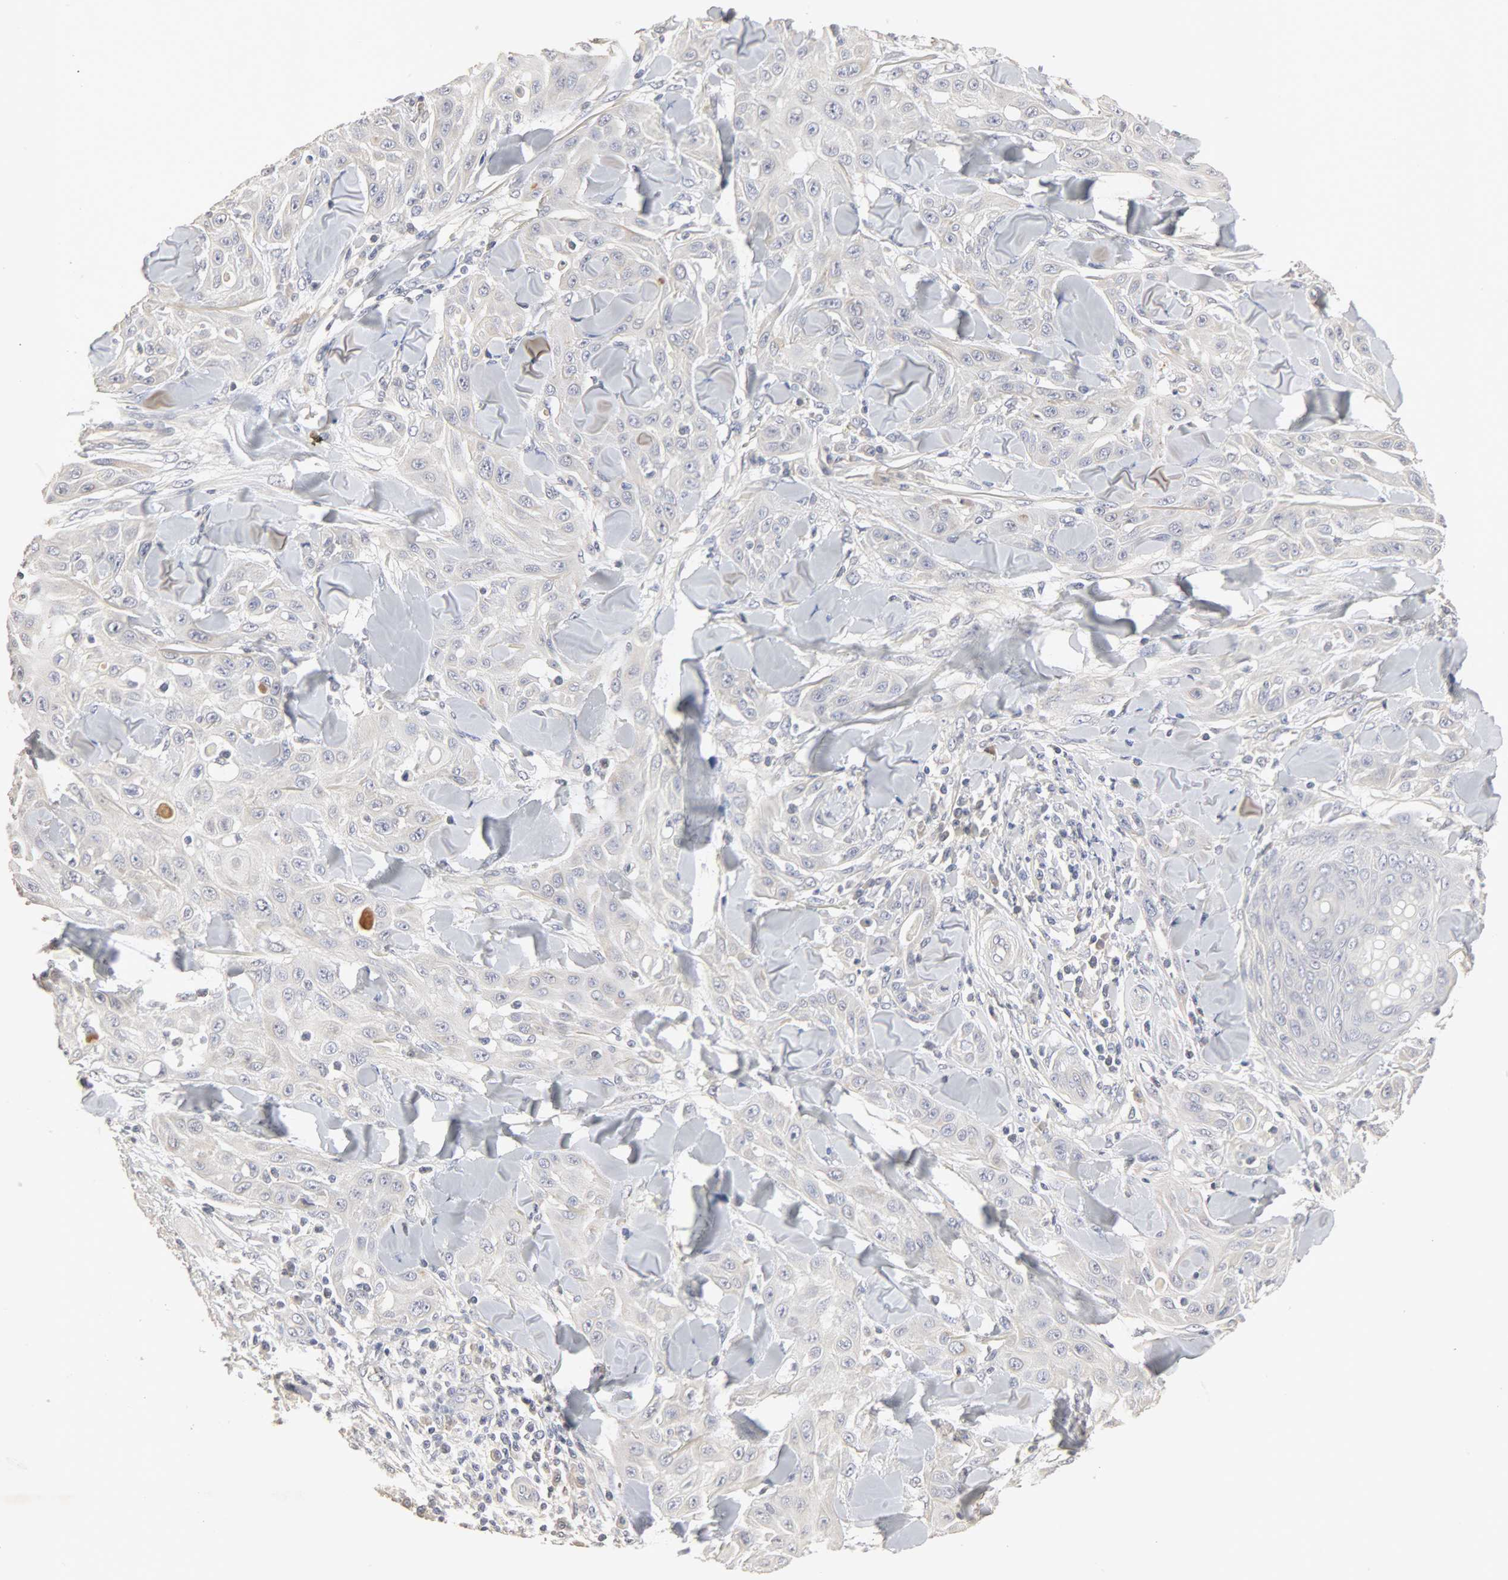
{"staining": {"intensity": "negative", "quantity": "none", "location": "none"}, "tissue": "skin cancer", "cell_type": "Tumor cells", "image_type": "cancer", "snomed": [{"axis": "morphology", "description": "Squamous cell carcinoma, NOS"}, {"axis": "topography", "description": "Skin"}], "caption": "Tumor cells are negative for brown protein staining in skin cancer (squamous cell carcinoma). (Immunohistochemistry, brightfield microscopy, high magnification).", "gene": "SLC10A2", "patient": {"sex": "male", "age": 24}}